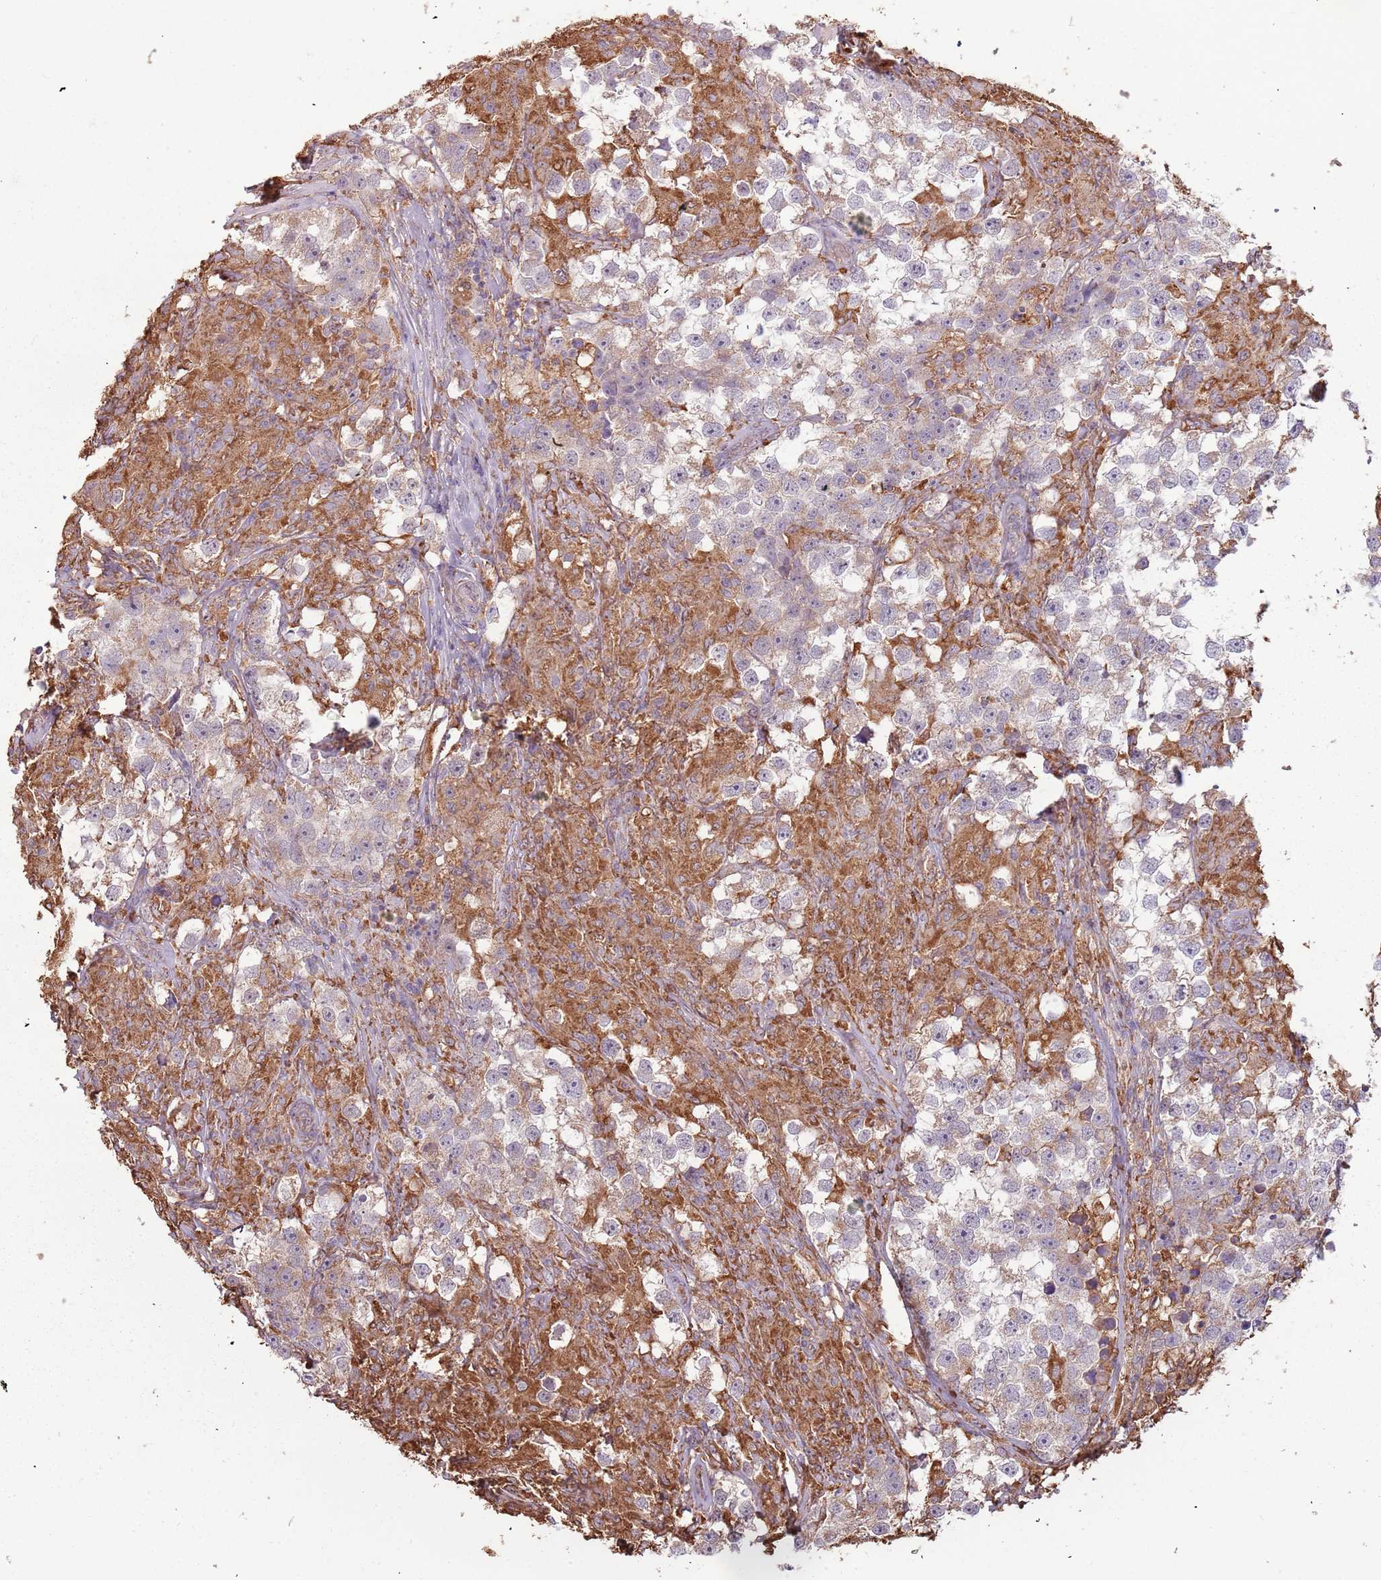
{"staining": {"intensity": "weak", "quantity": "25%-75%", "location": "cytoplasmic/membranous"}, "tissue": "testis cancer", "cell_type": "Tumor cells", "image_type": "cancer", "snomed": [{"axis": "morphology", "description": "Seminoma, NOS"}, {"axis": "topography", "description": "Testis"}], "caption": "There is low levels of weak cytoplasmic/membranous expression in tumor cells of seminoma (testis), as demonstrated by immunohistochemical staining (brown color).", "gene": "ATOSB", "patient": {"sex": "male", "age": 46}}